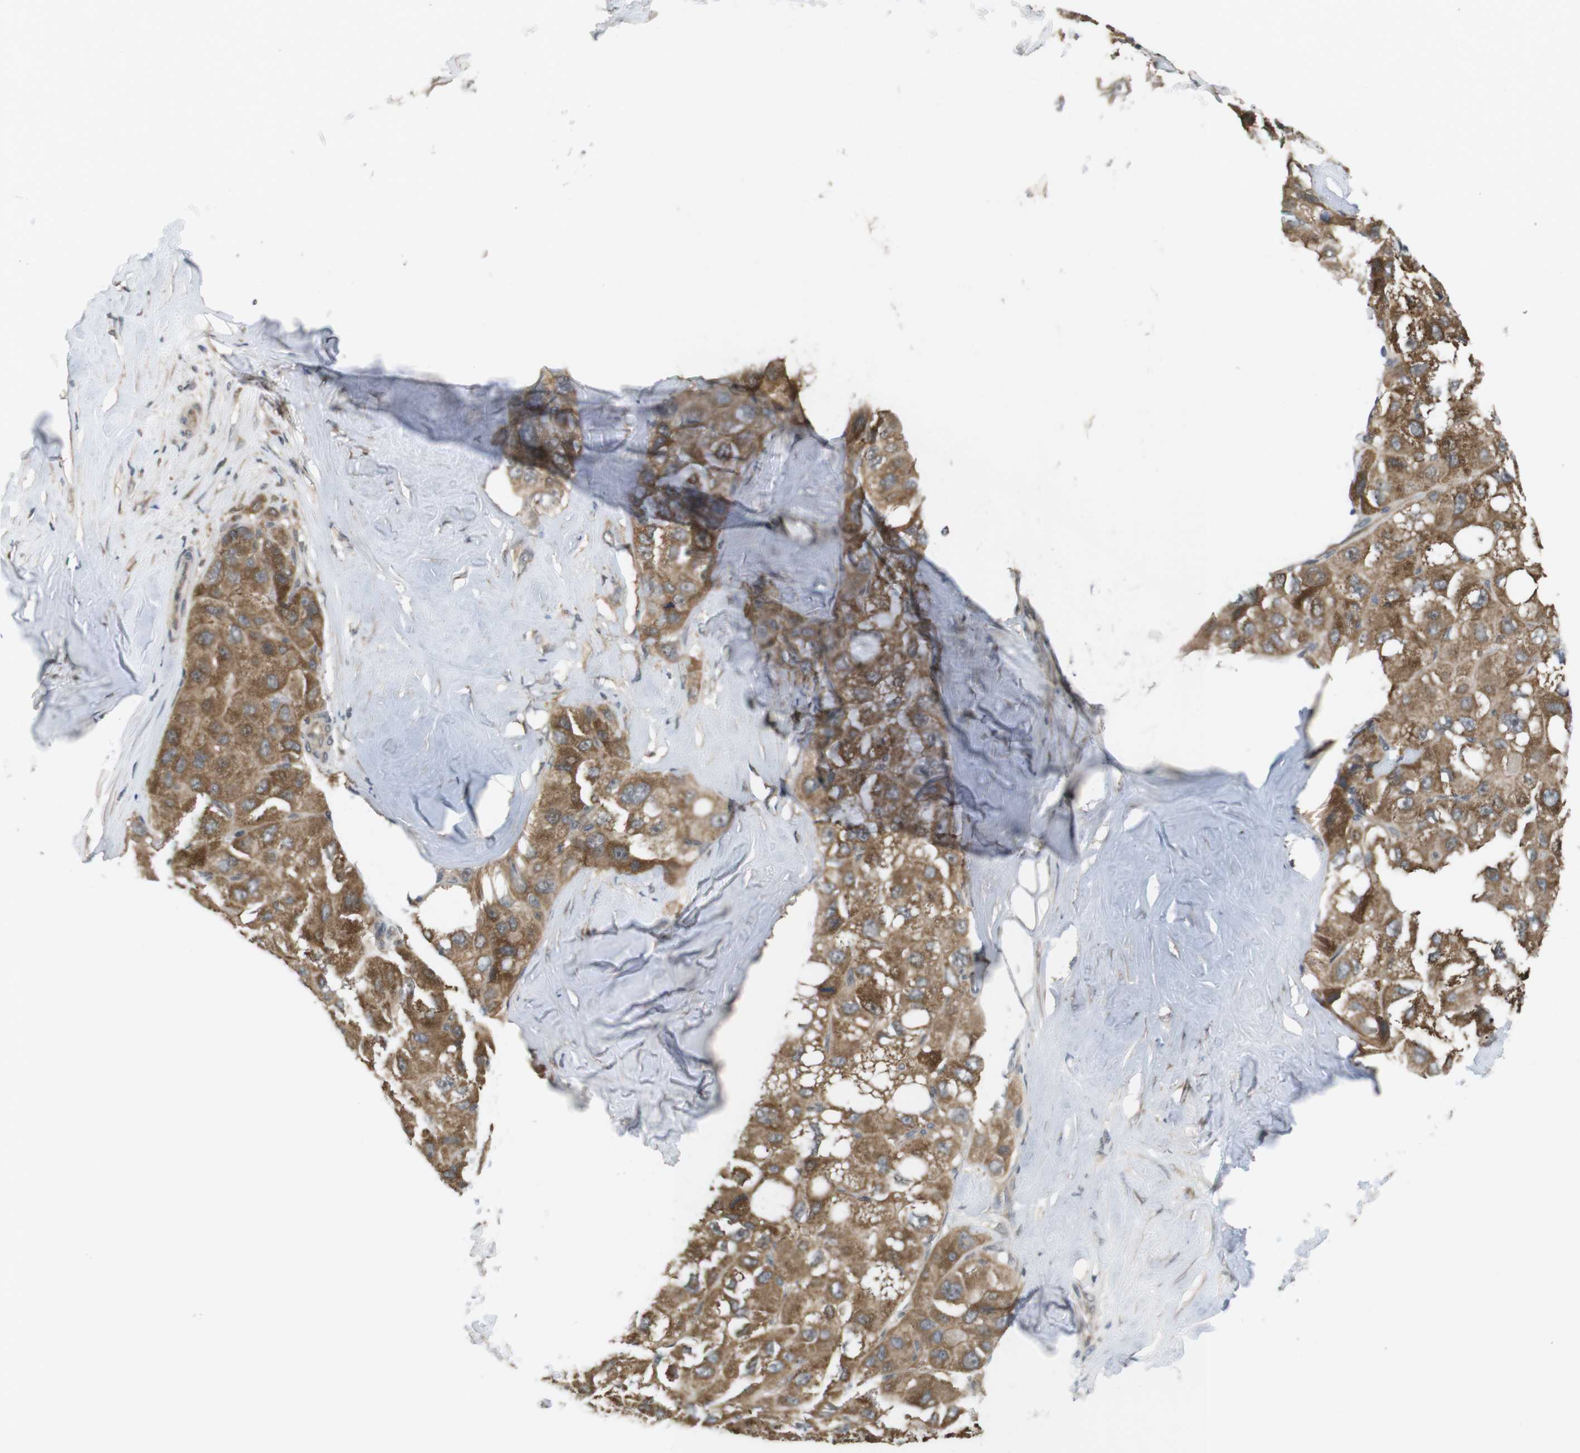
{"staining": {"intensity": "moderate", "quantity": ">75%", "location": "cytoplasmic/membranous"}, "tissue": "liver cancer", "cell_type": "Tumor cells", "image_type": "cancer", "snomed": [{"axis": "morphology", "description": "Carcinoma, Hepatocellular, NOS"}, {"axis": "topography", "description": "Liver"}], "caption": "Human liver cancer (hepatocellular carcinoma) stained with a protein marker reveals moderate staining in tumor cells.", "gene": "RNF130", "patient": {"sex": "male", "age": 80}}